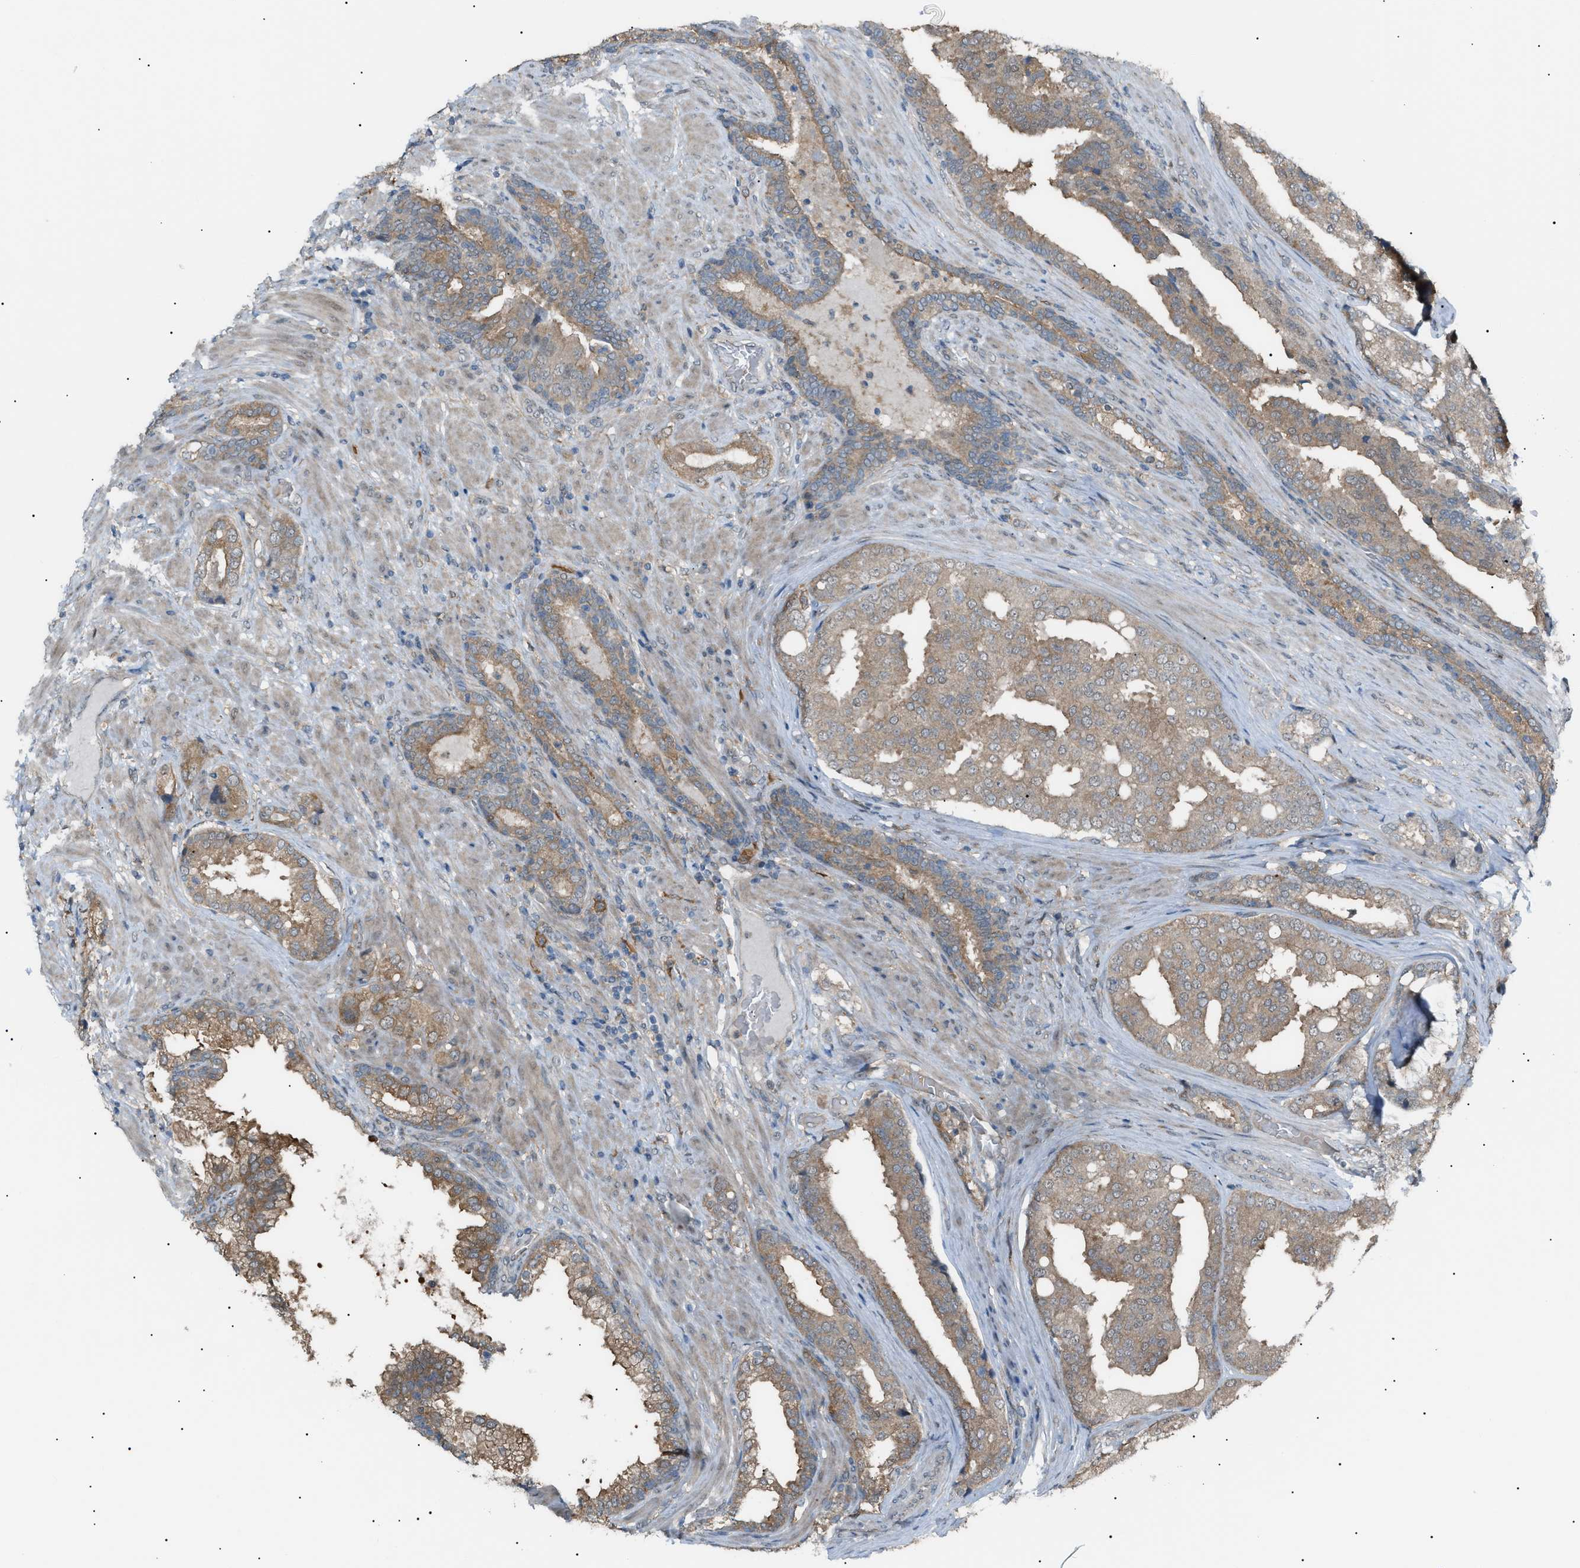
{"staining": {"intensity": "moderate", "quantity": ">75%", "location": "cytoplasmic/membranous"}, "tissue": "prostate cancer", "cell_type": "Tumor cells", "image_type": "cancer", "snomed": [{"axis": "morphology", "description": "Adenocarcinoma, High grade"}, {"axis": "topography", "description": "Prostate"}], "caption": "The immunohistochemical stain shows moderate cytoplasmic/membranous positivity in tumor cells of high-grade adenocarcinoma (prostate) tissue.", "gene": "LPIN2", "patient": {"sex": "male", "age": 50}}